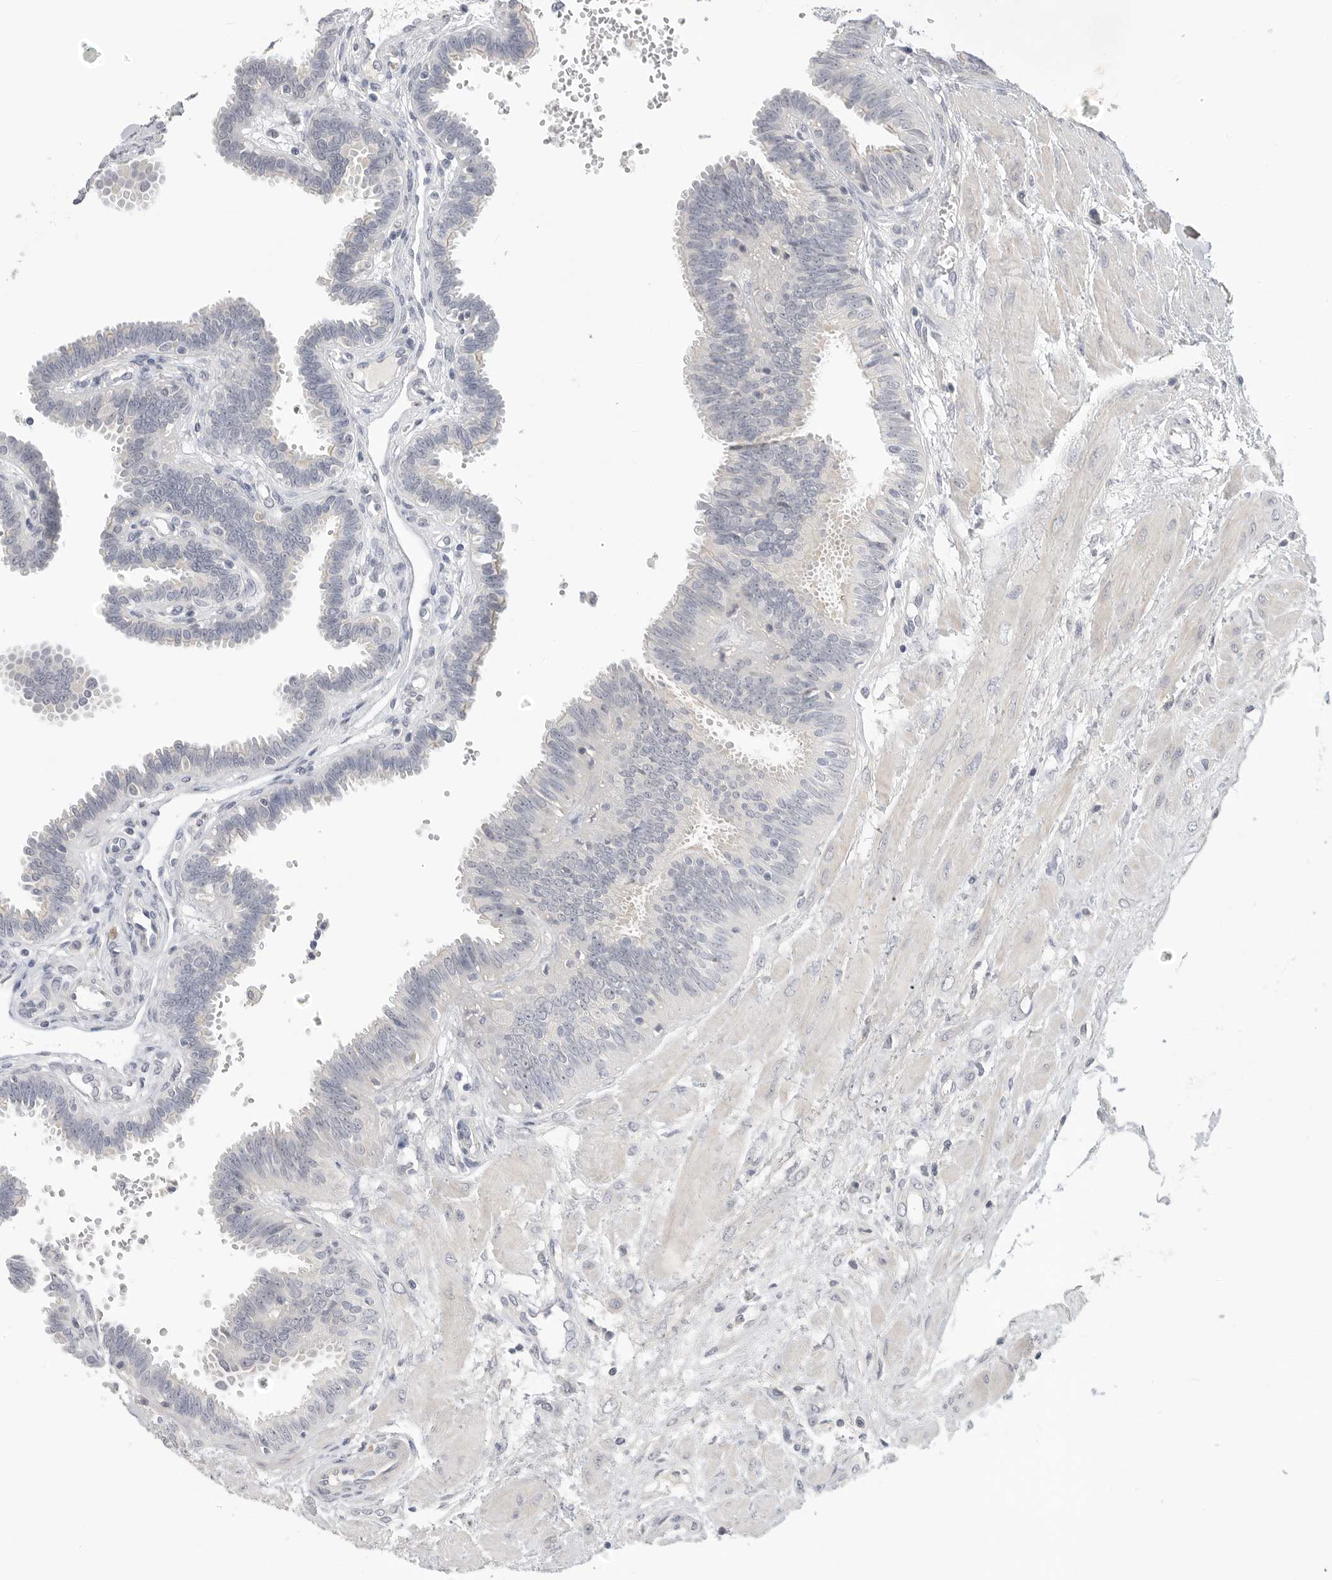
{"staining": {"intensity": "negative", "quantity": "none", "location": "none"}, "tissue": "fallopian tube", "cell_type": "Glandular cells", "image_type": "normal", "snomed": [{"axis": "morphology", "description": "Normal tissue, NOS"}, {"axis": "topography", "description": "Fallopian tube"}], "caption": "IHC image of normal fallopian tube stained for a protein (brown), which reveals no staining in glandular cells.", "gene": "FBN2", "patient": {"sex": "female", "age": 32}}